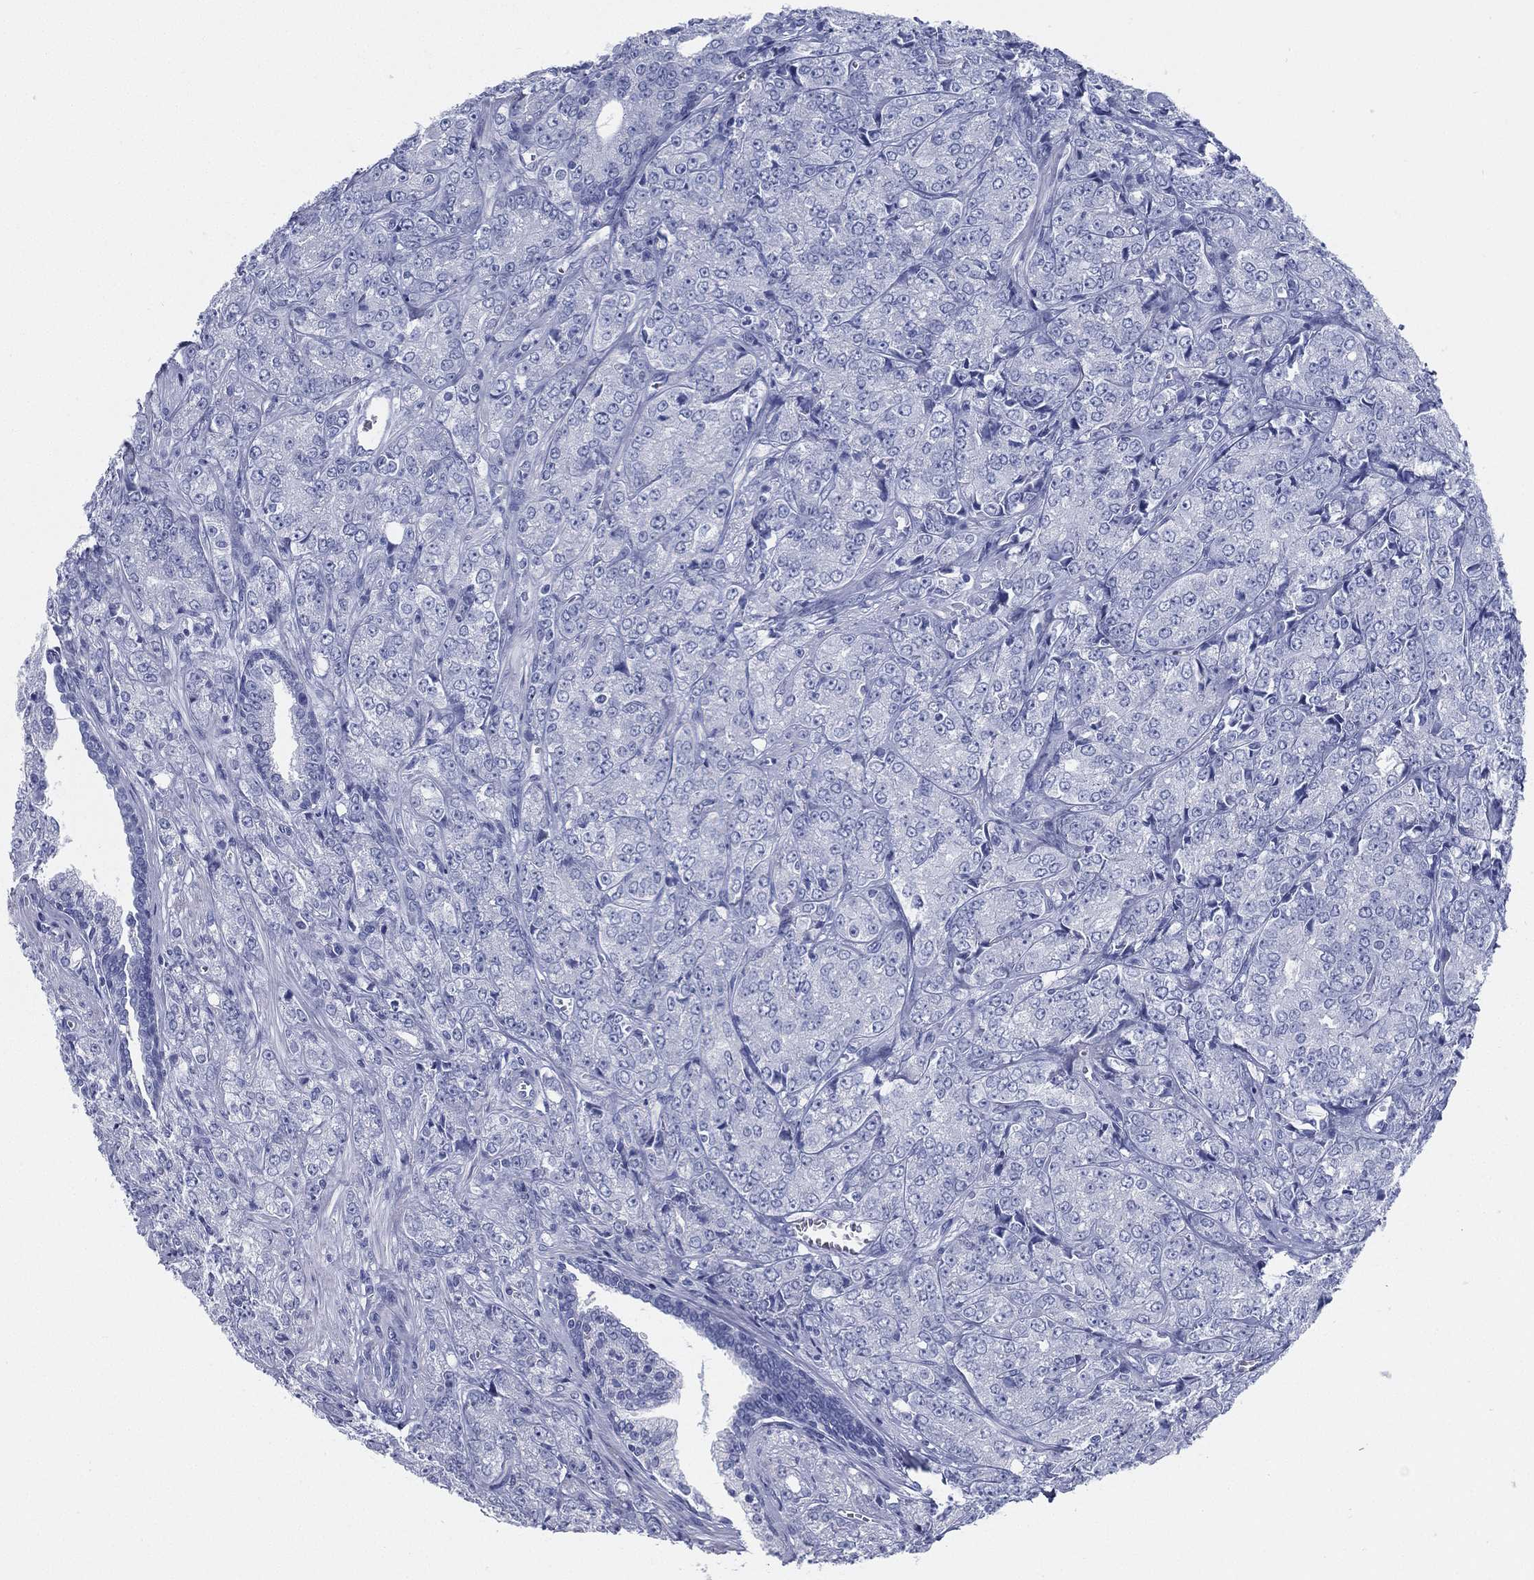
{"staining": {"intensity": "negative", "quantity": "none", "location": "none"}, "tissue": "prostate cancer", "cell_type": "Tumor cells", "image_type": "cancer", "snomed": [{"axis": "morphology", "description": "Adenocarcinoma, NOS"}, {"axis": "topography", "description": "Prostate and seminal vesicle, NOS"}, {"axis": "topography", "description": "Prostate"}], "caption": "A micrograph of adenocarcinoma (prostate) stained for a protein reveals no brown staining in tumor cells.", "gene": "TMEM252", "patient": {"sex": "male", "age": 68}}